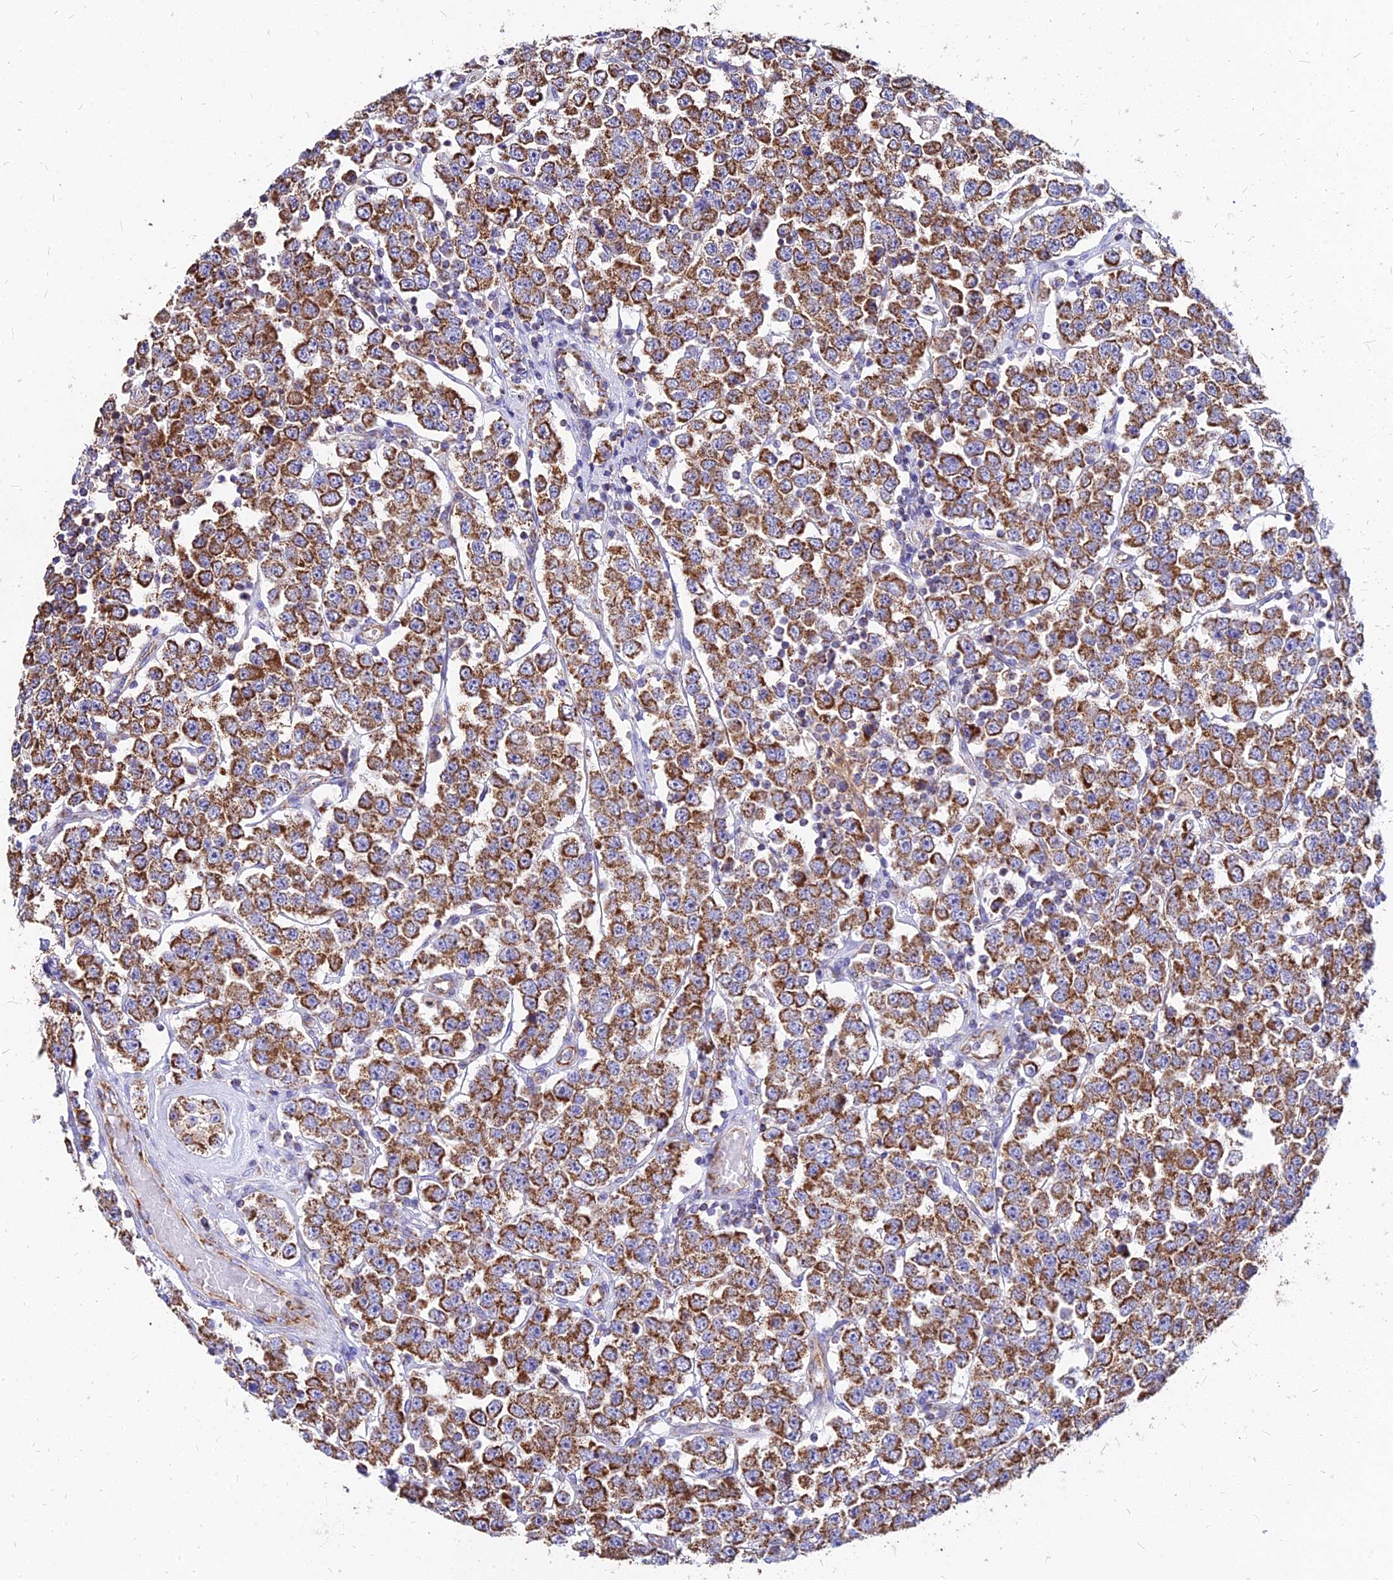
{"staining": {"intensity": "strong", "quantity": ">75%", "location": "cytoplasmic/membranous"}, "tissue": "testis cancer", "cell_type": "Tumor cells", "image_type": "cancer", "snomed": [{"axis": "morphology", "description": "Seminoma, NOS"}, {"axis": "topography", "description": "Testis"}], "caption": "Immunohistochemistry image of neoplastic tissue: testis cancer stained using immunohistochemistry (IHC) displays high levels of strong protein expression localized specifically in the cytoplasmic/membranous of tumor cells, appearing as a cytoplasmic/membranous brown color.", "gene": "DLD", "patient": {"sex": "male", "age": 28}}